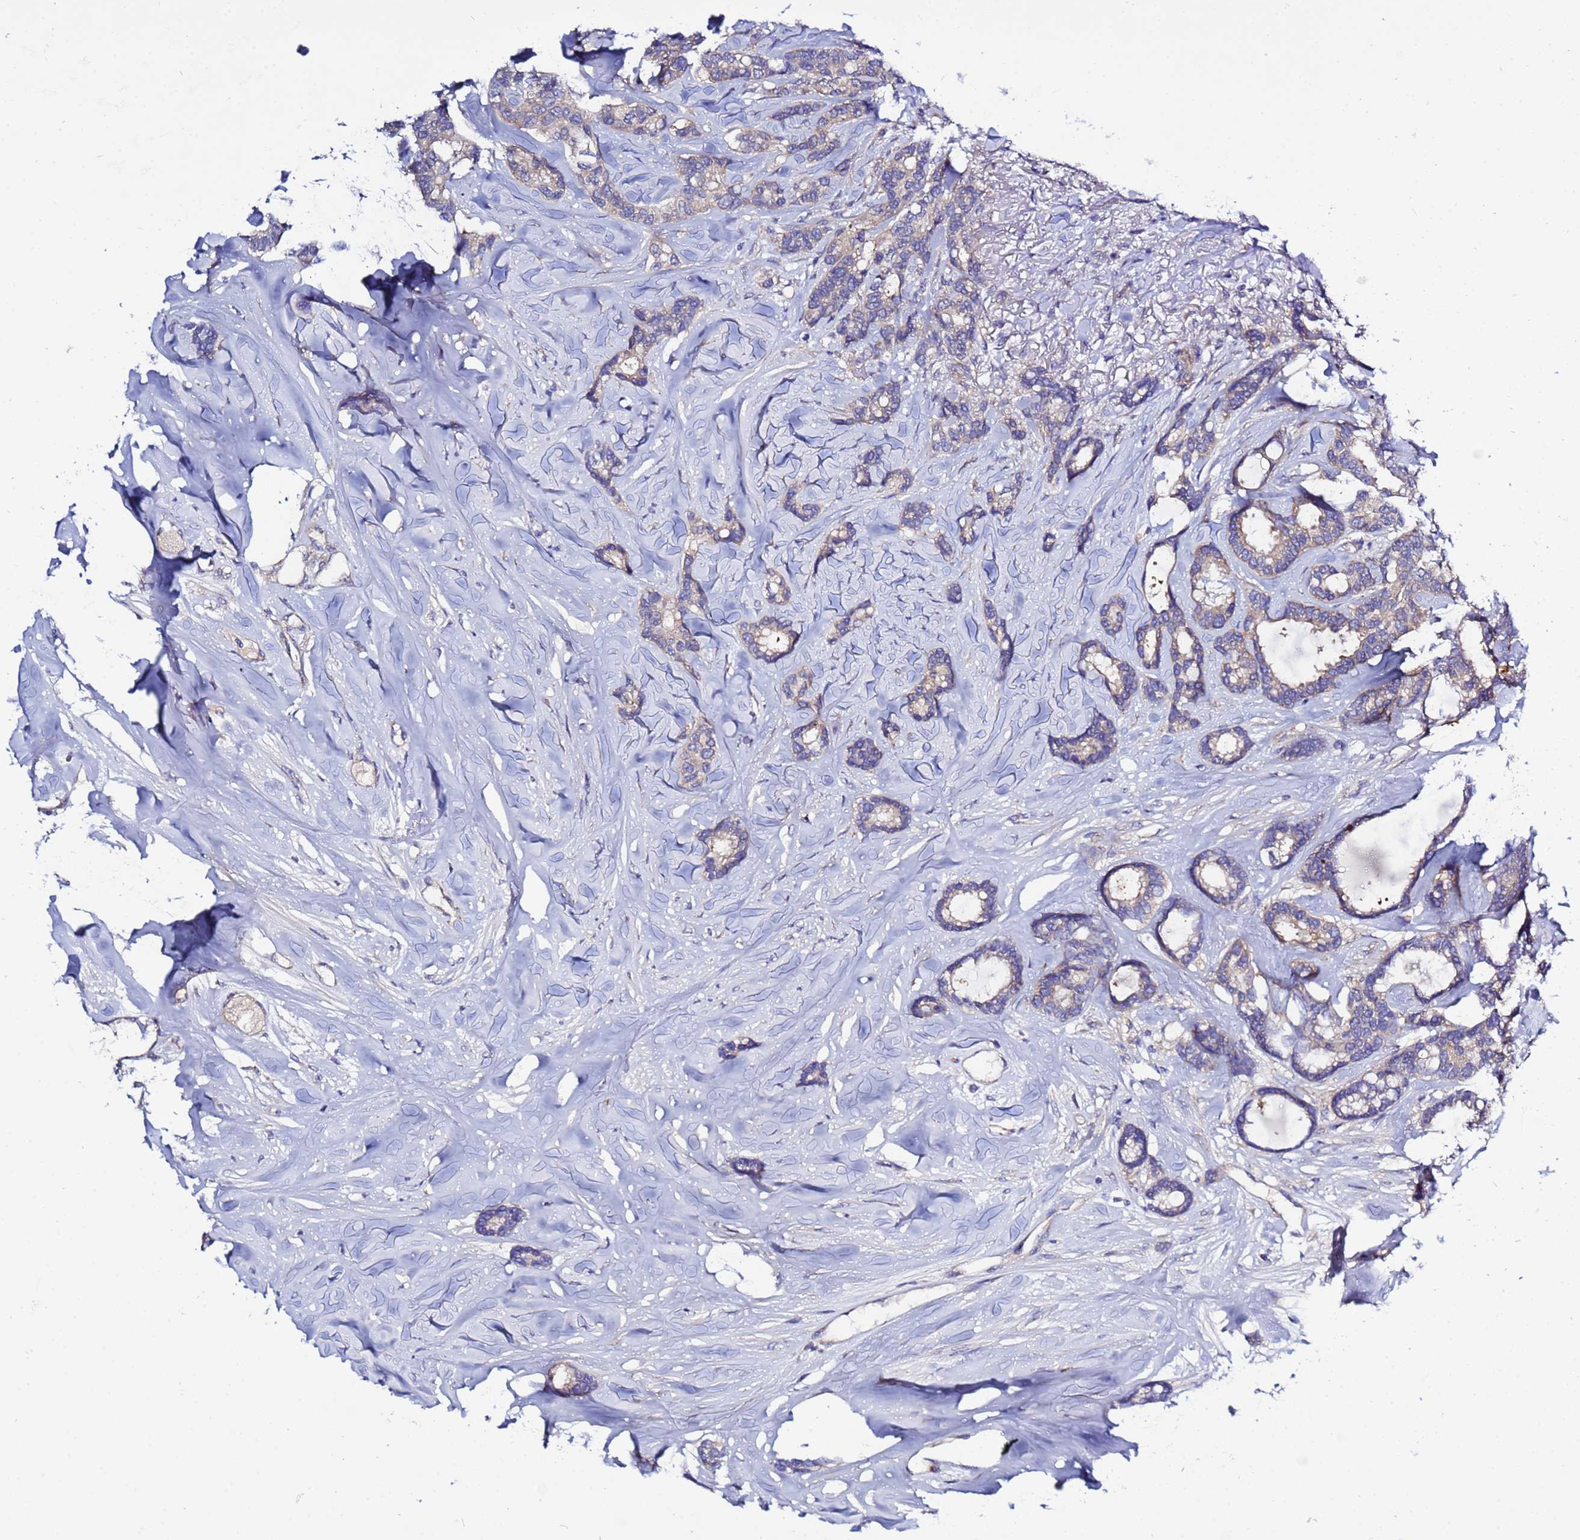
{"staining": {"intensity": "weak", "quantity": ">75%", "location": "cytoplasmic/membranous"}, "tissue": "breast cancer", "cell_type": "Tumor cells", "image_type": "cancer", "snomed": [{"axis": "morphology", "description": "Duct carcinoma"}, {"axis": "topography", "description": "Breast"}], "caption": "Tumor cells exhibit low levels of weak cytoplasmic/membranous expression in about >75% of cells in invasive ductal carcinoma (breast).", "gene": "RC3H2", "patient": {"sex": "female", "age": 87}}